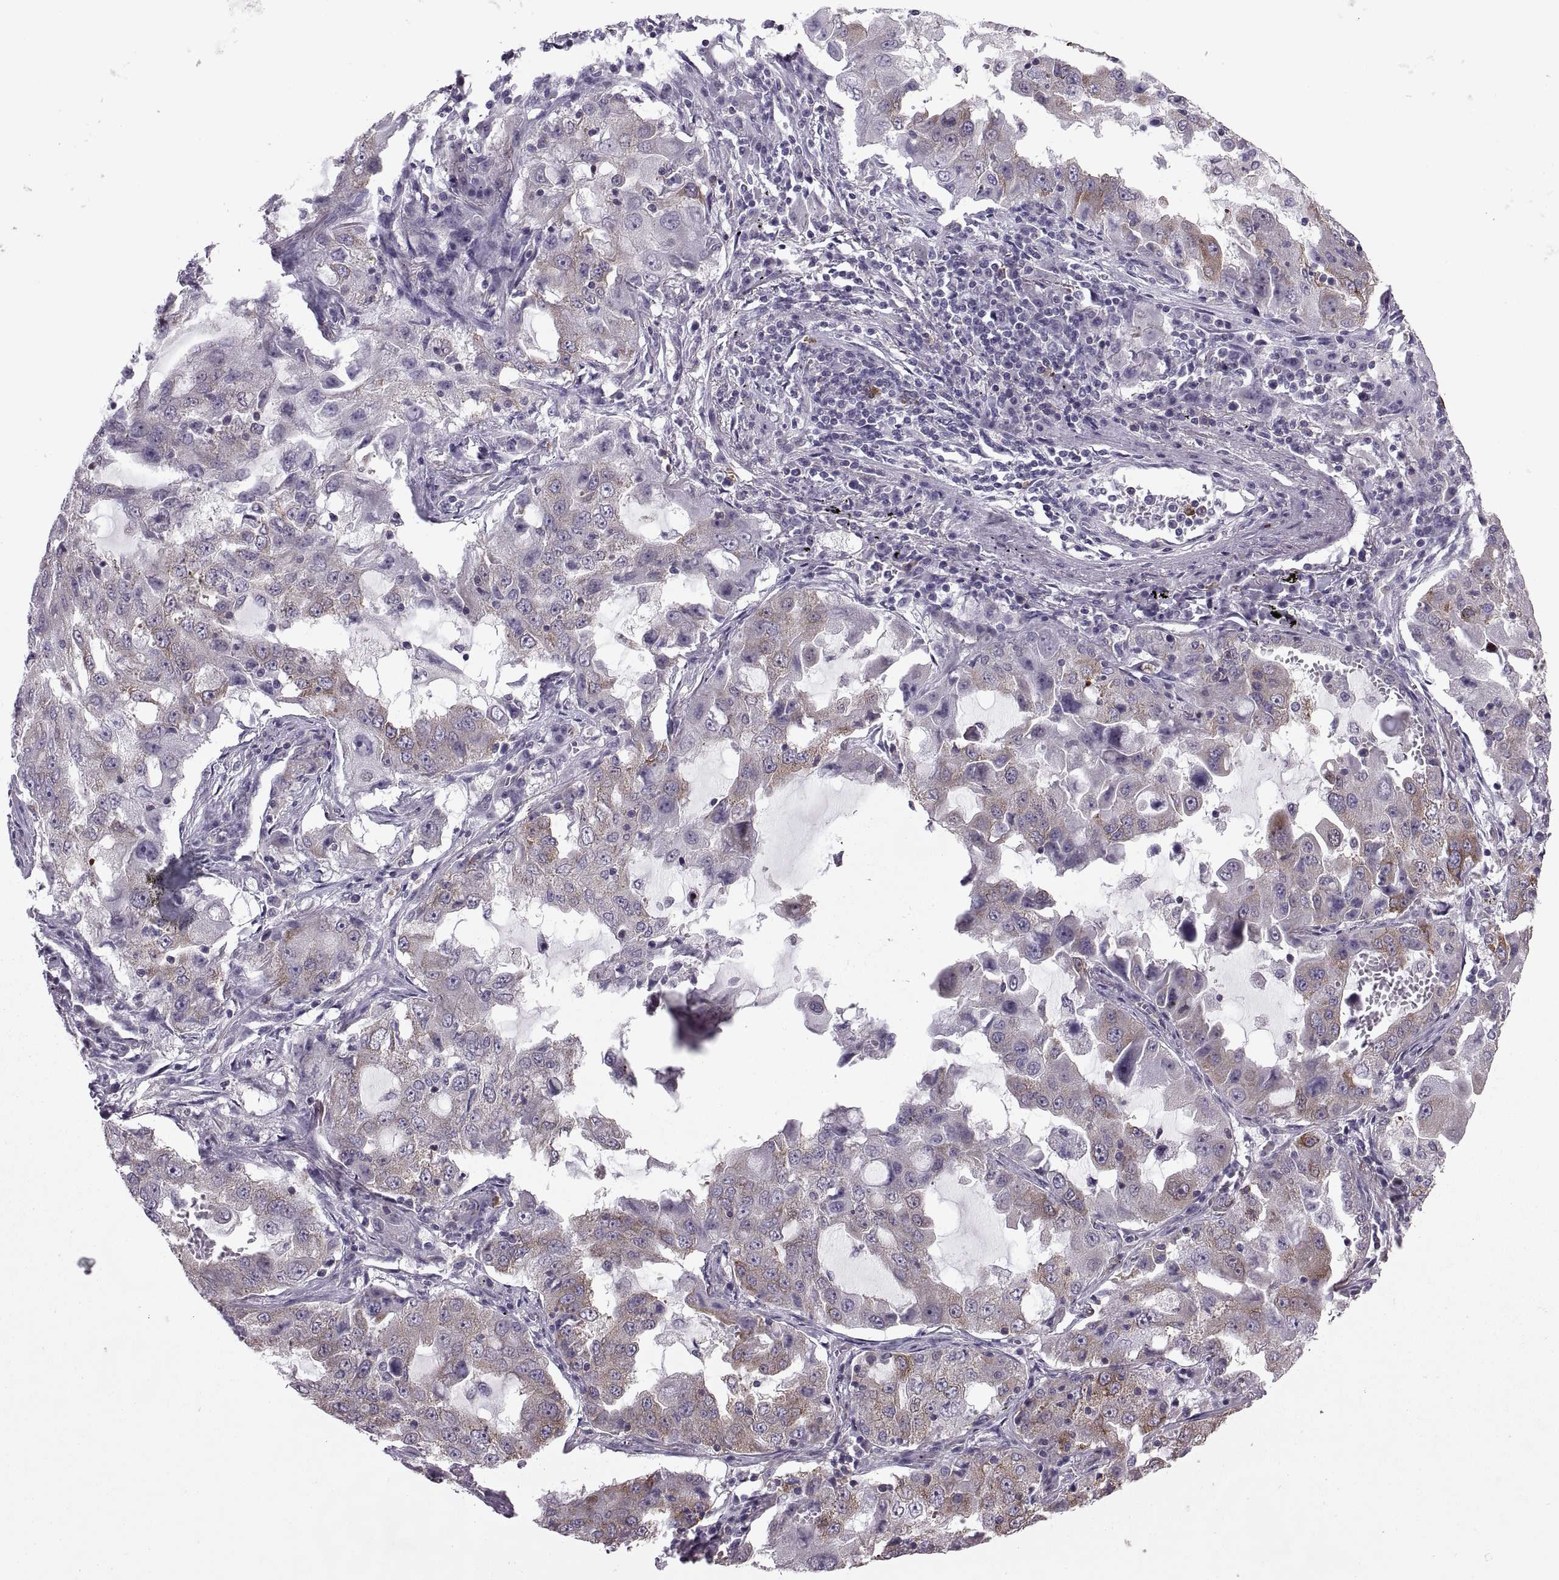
{"staining": {"intensity": "moderate", "quantity": "25%-75%", "location": "cytoplasmic/membranous"}, "tissue": "lung cancer", "cell_type": "Tumor cells", "image_type": "cancer", "snomed": [{"axis": "morphology", "description": "Adenocarcinoma, NOS"}, {"axis": "topography", "description": "Lung"}], "caption": "Lung cancer stained for a protein shows moderate cytoplasmic/membranous positivity in tumor cells.", "gene": "PABPC1", "patient": {"sex": "female", "age": 61}}